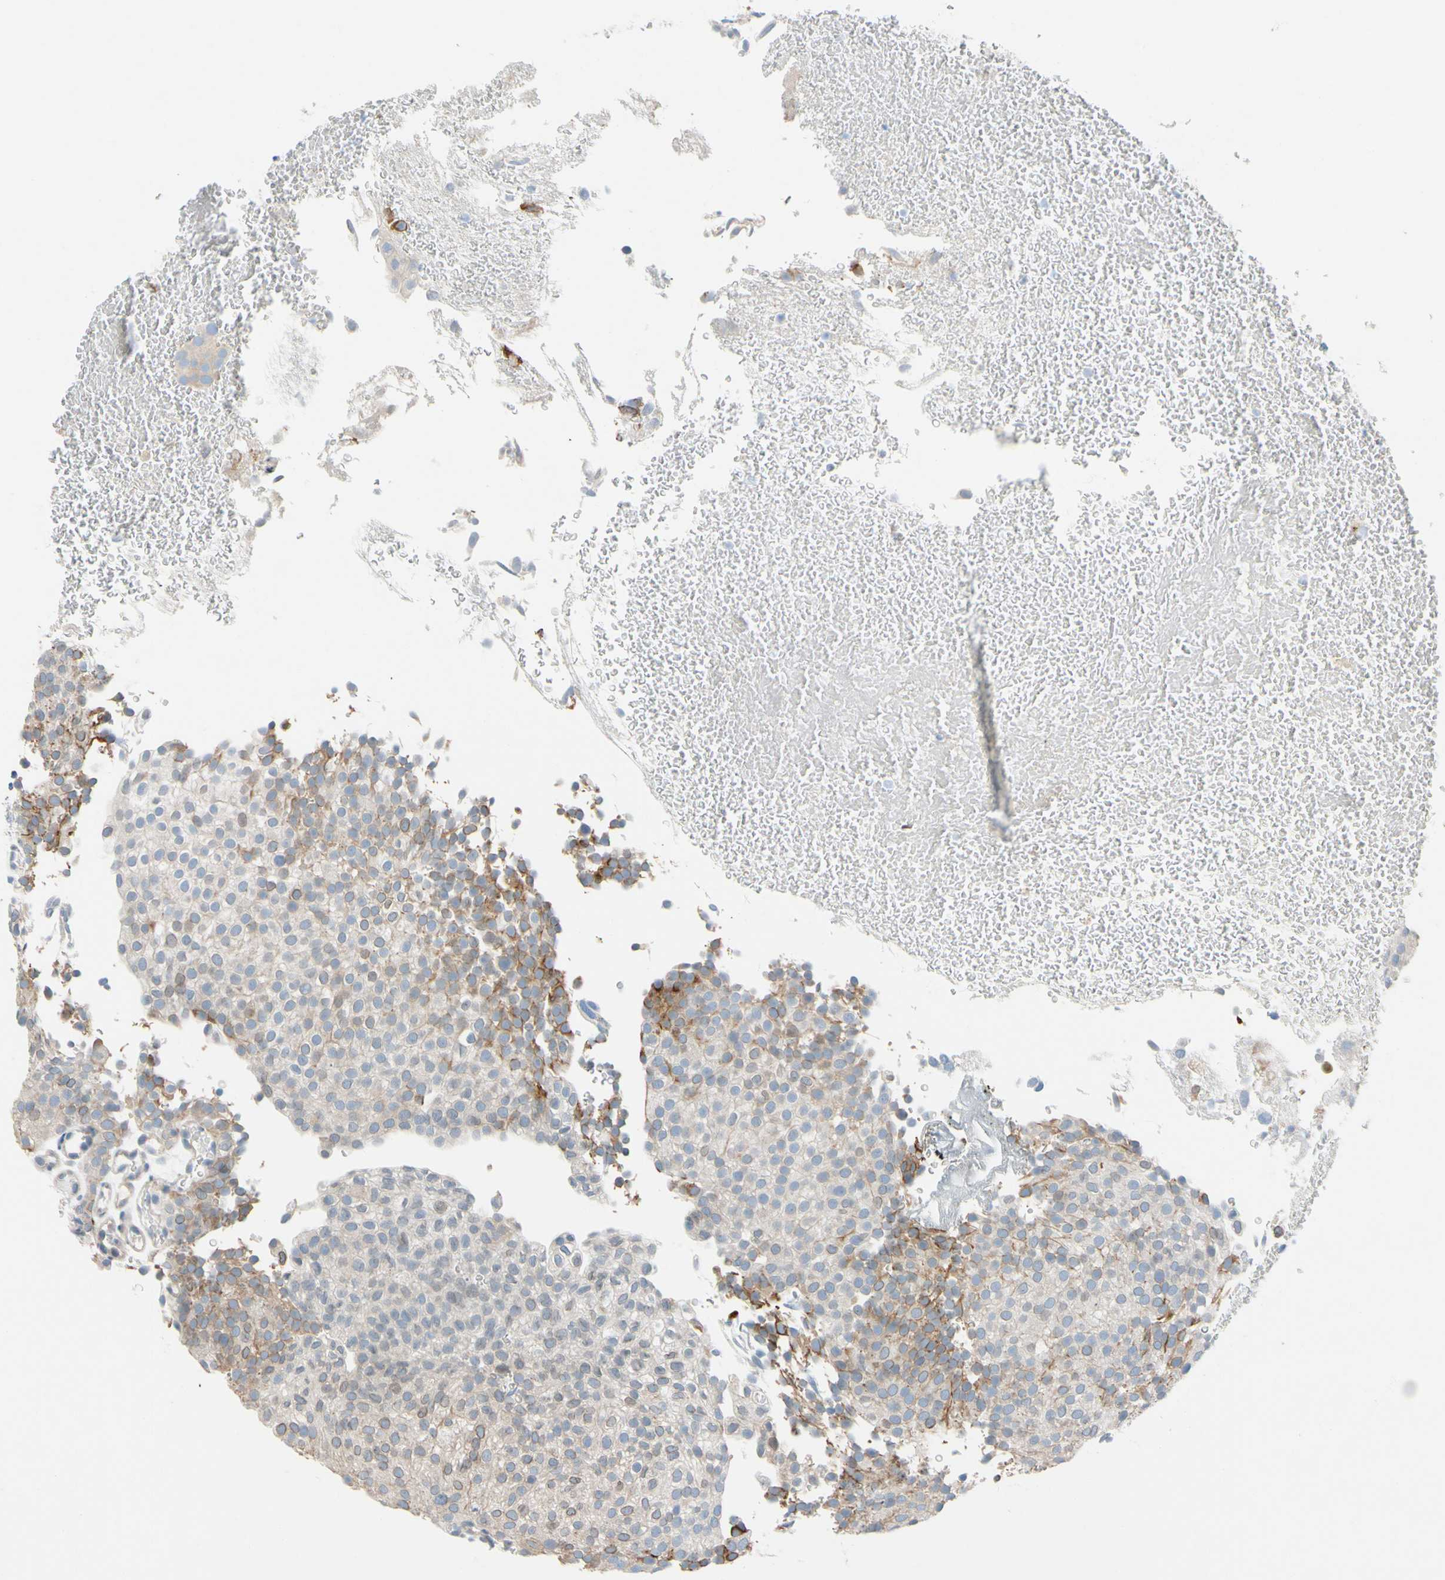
{"staining": {"intensity": "moderate", "quantity": "25%-75%", "location": "cytoplasmic/membranous"}, "tissue": "urothelial cancer", "cell_type": "Tumor cells", "image_type": "cancer", "snomed": [{"axis": "morphology", "description": "Urothelial carcinoma, Low grade"}, {"axis": "topography", "description": "Urinary bladder"}], "caption": "This is a histology image of immunohistochemistry (IHC) staining of urothelial cancer, which shows moderate staining in the cytoplasmic/membranous of tumor cells.", "gene": "ZNF132", "patient": {"sex": "male", "age": 78}}